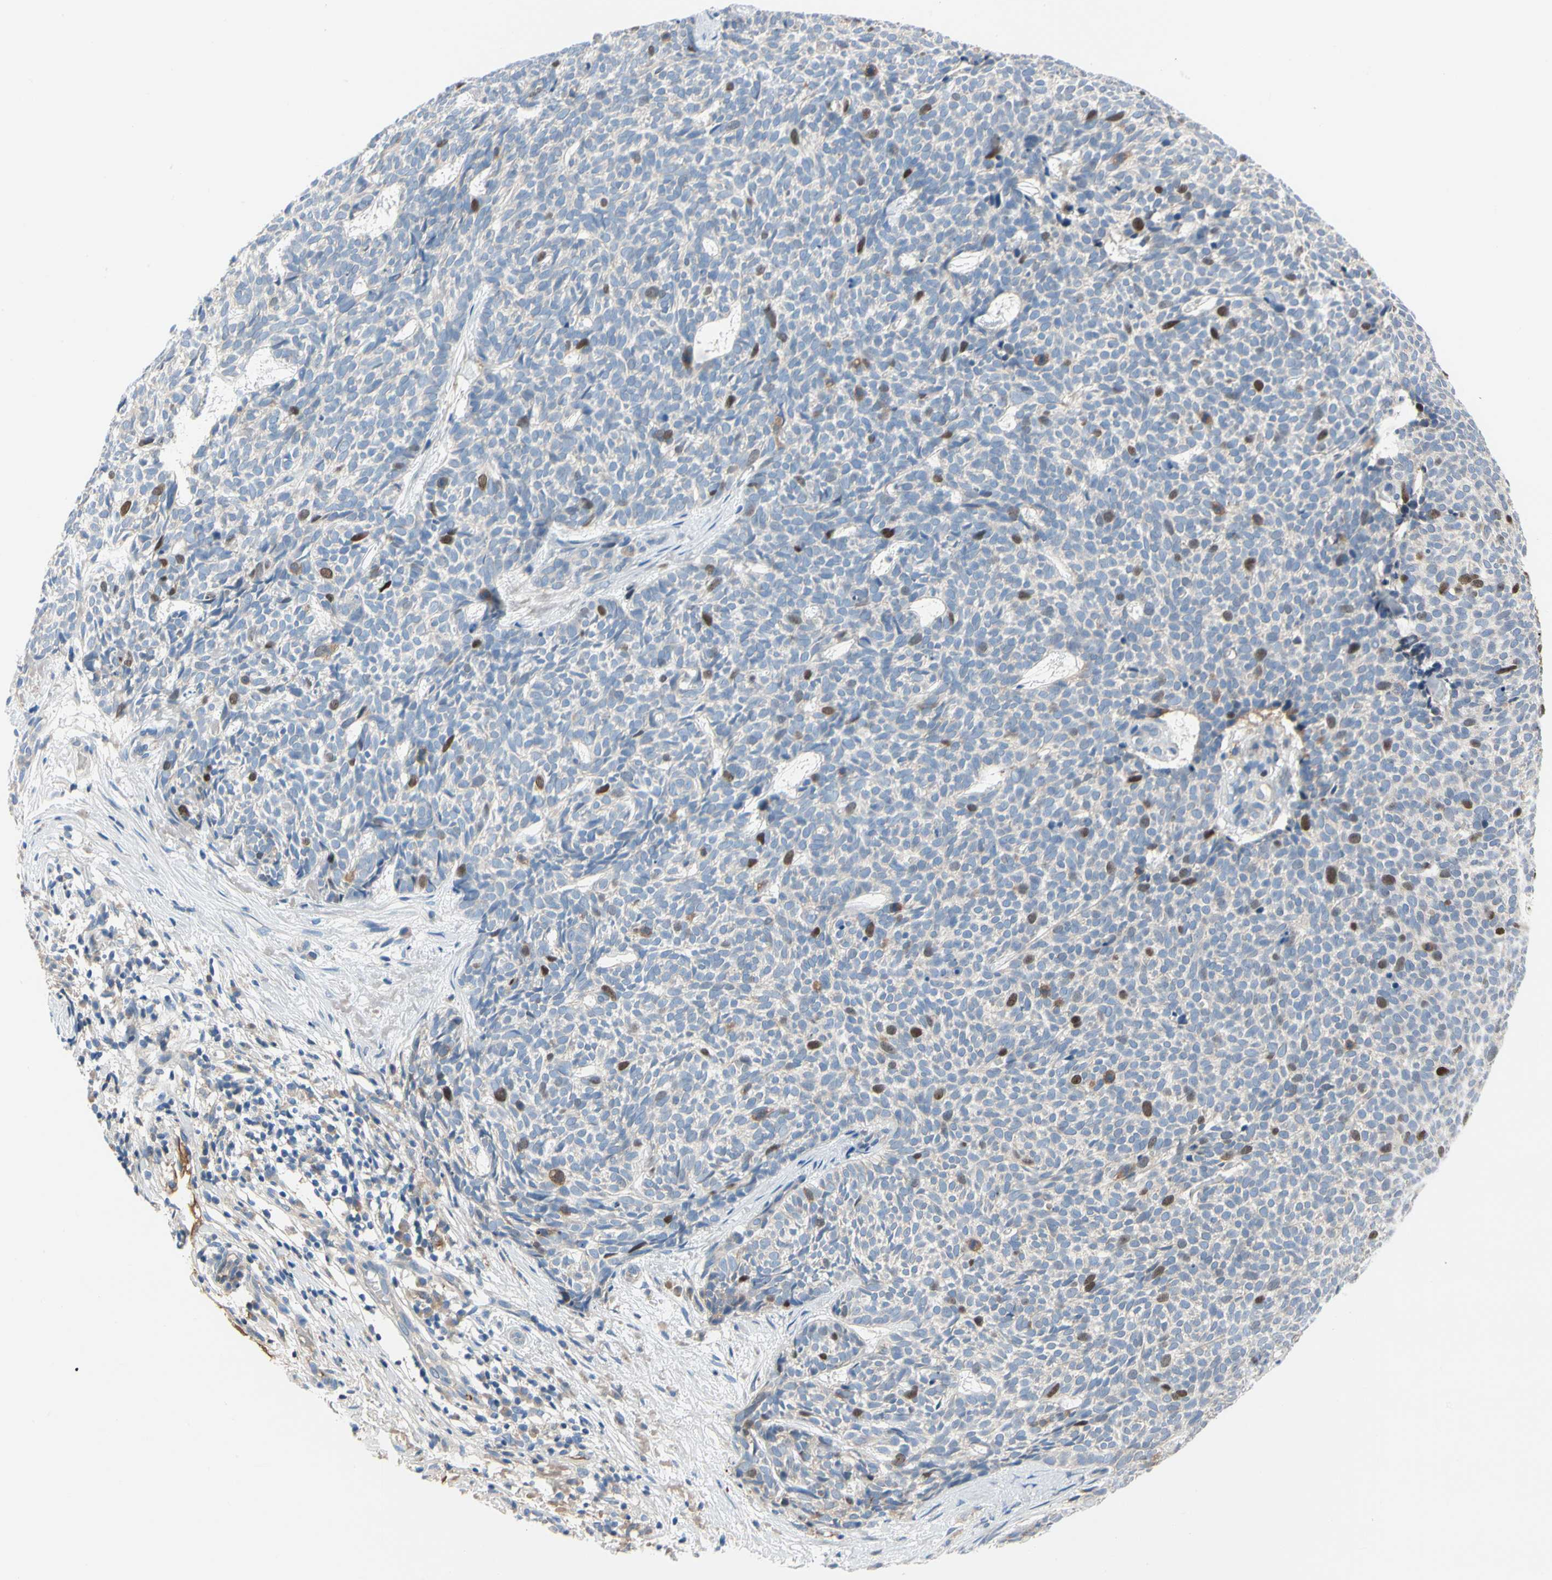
{"staining": {"intensity": "moderate", "quantity": "<25%", "location": "nuclear"}, "tissue": "skin cancer", "cell_type": "Tumor cells", "image_type": "cancer", "snomed": [{"axis": "morphology", "description": "Basal cell carcinoma"}, {"axis": "topography", "description": "Skin"}], "caption": "Immunohistochemistry (IHC) histopathology image of human skin cancer (basal cell carcinoma) stained for a protein (brown), which reveals low levels of moderate nuclear staining in about <25% of tumor cells.", "gene": "HJURP", "patient": {"sex": "female", "age": 84}}